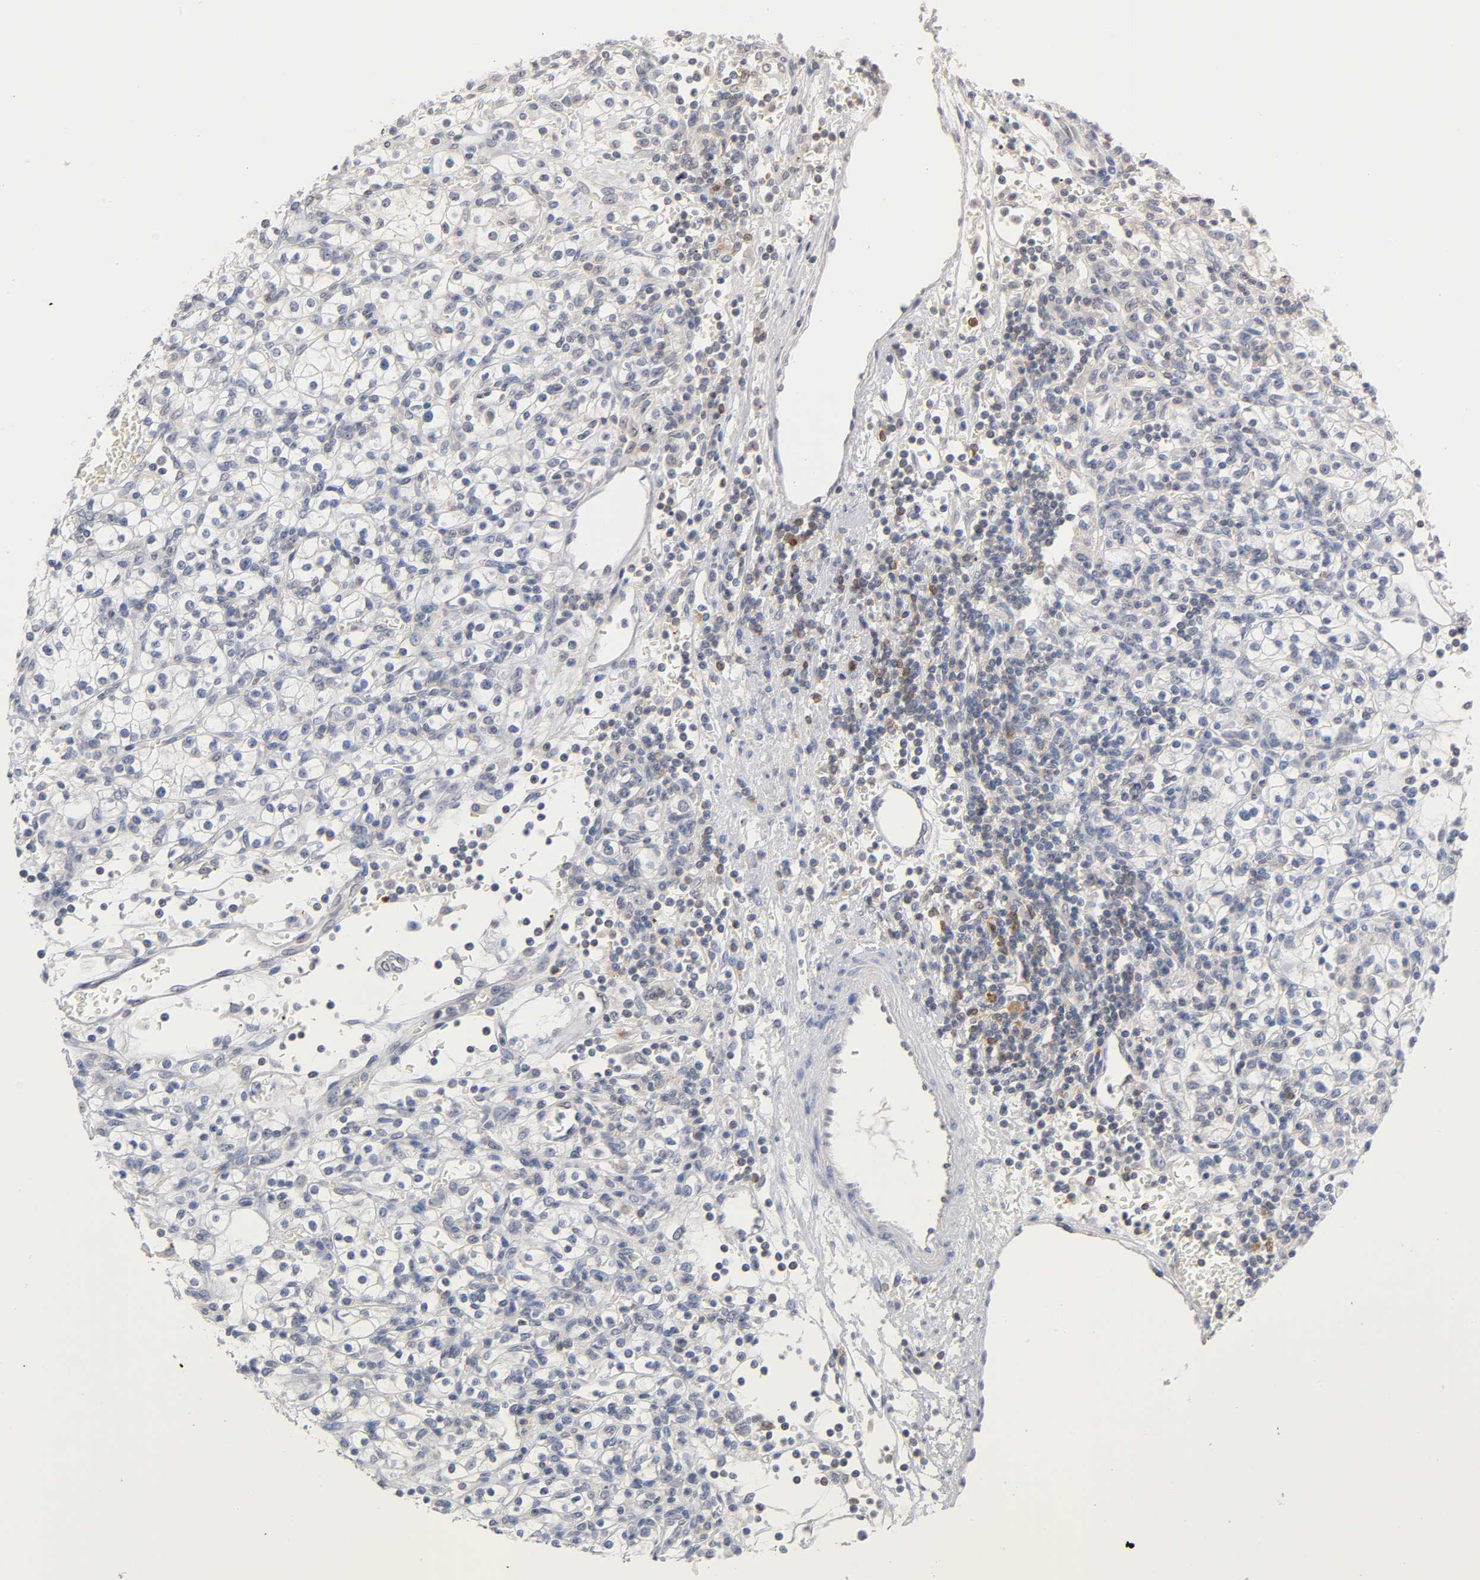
{"staining": {"intensity": "negative", "quantity": "none", "location": "none"}, "tissue": "renal cancer", "cell_type": "Tumor cells", "image_type": "cancer", "snomed": [{"axis": "morphology", "description": "Normal tissue, NOS"}, {"axis": "morphology", "description": "Adenocarcinoma, NOS"}, {"axis": "topography", "description": "Kidney"}], "caption": "Protein analysis of renal cancer (adenocarcinoma) demonstrates no significant positivity in tumor cells.", "gene": "NFATC1", "patient": {"sex": "female", "age": 55}}